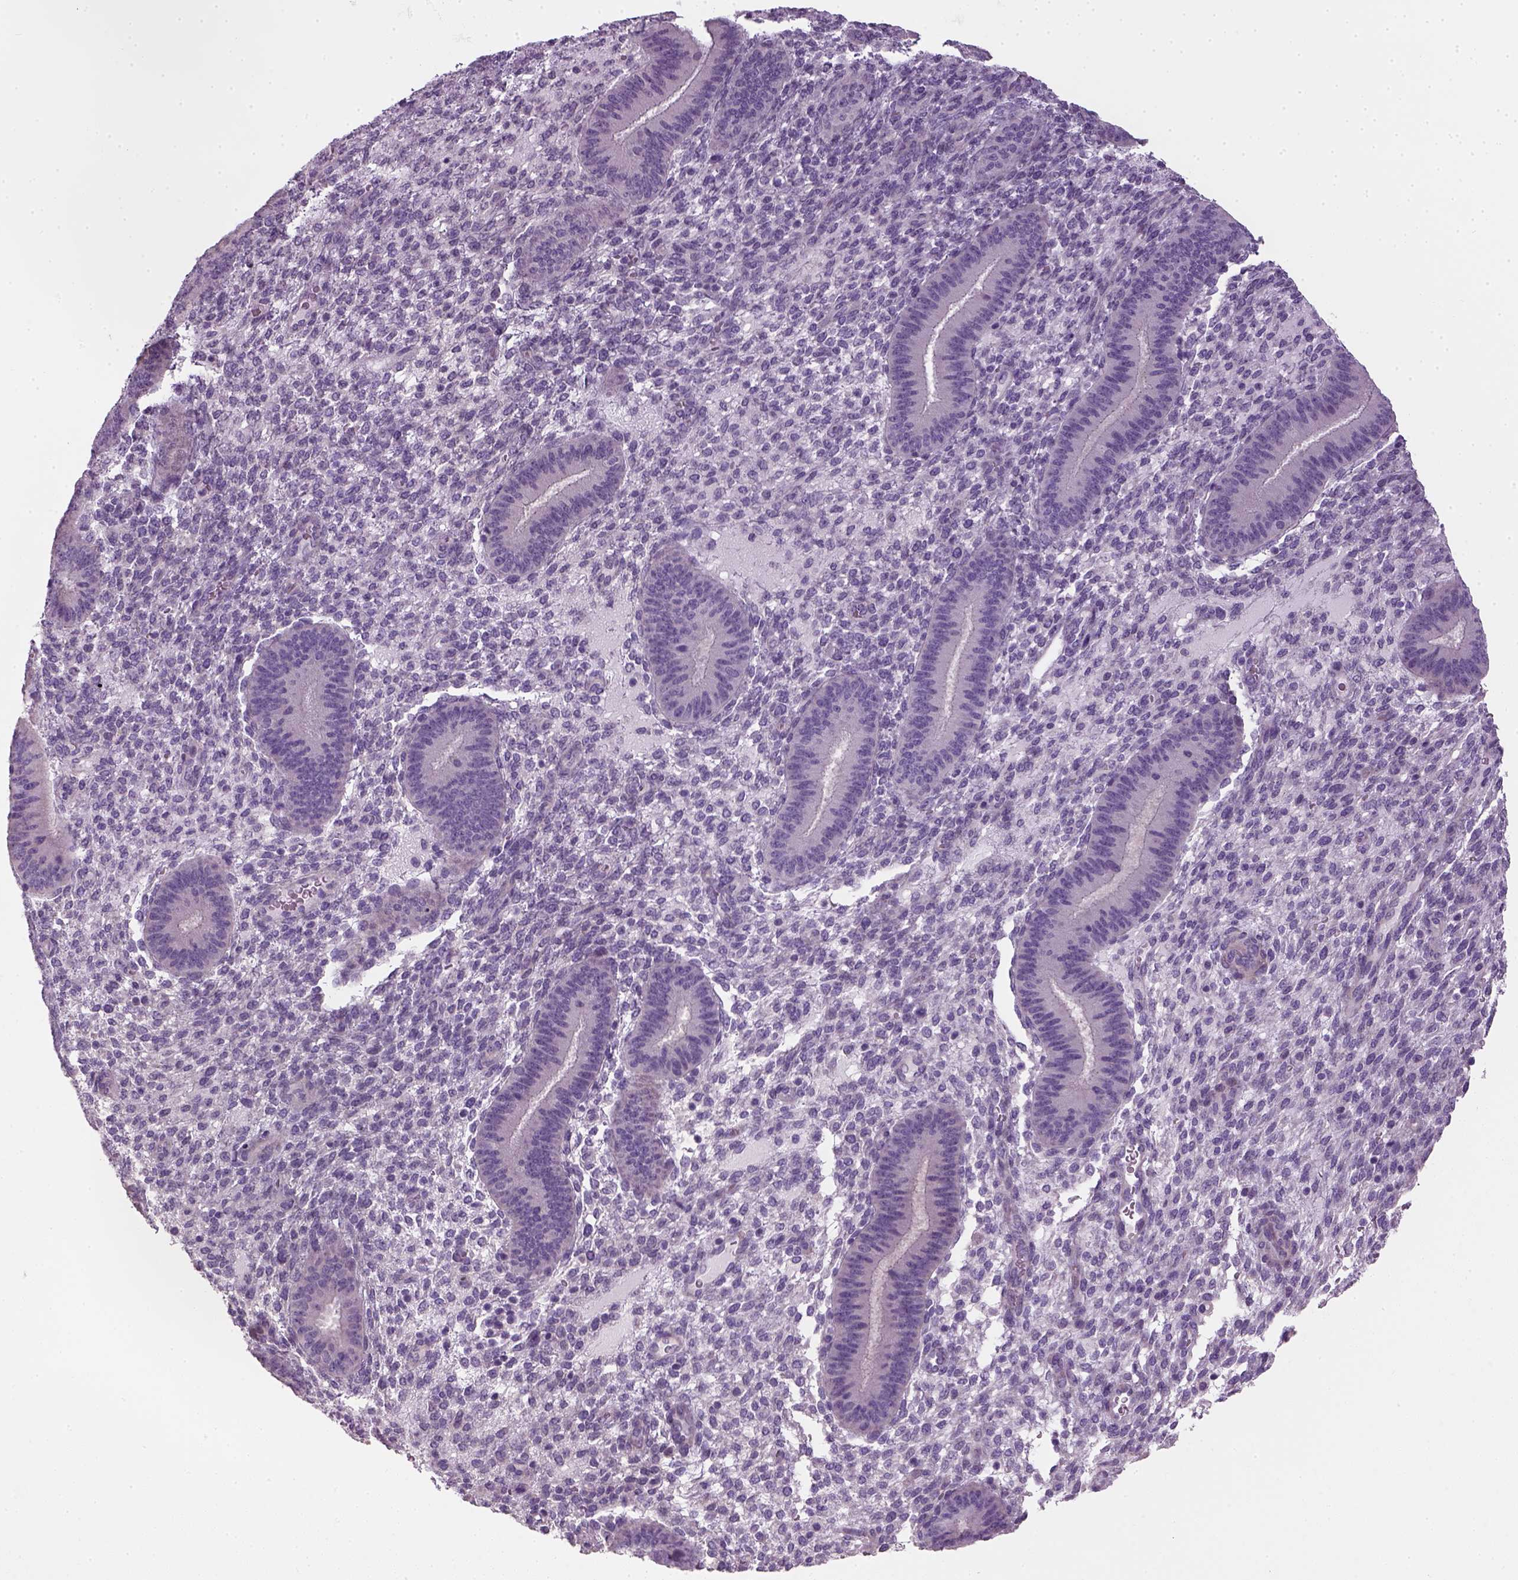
{"staining": {"intensity": "negative", "quantity": "none", "location": "none"}, "tissue": "endometrium", "cell_type": "Cells in endometrial stroma", "image_type": "normal", "snomed": [{"axis": "morphology", "description": "Normal tissue, NOS"}, {"axis": "topography", "description": "Endometrium"}], "caption": "Cells in endometrial stroma are negative for brown protein staining in benign endometrium. (DAB immunohistochemistry (IHC) with hematoxylin counter stain).", "gene": "ELOVL3", "patient": {"sex": "female", "age": 39}}